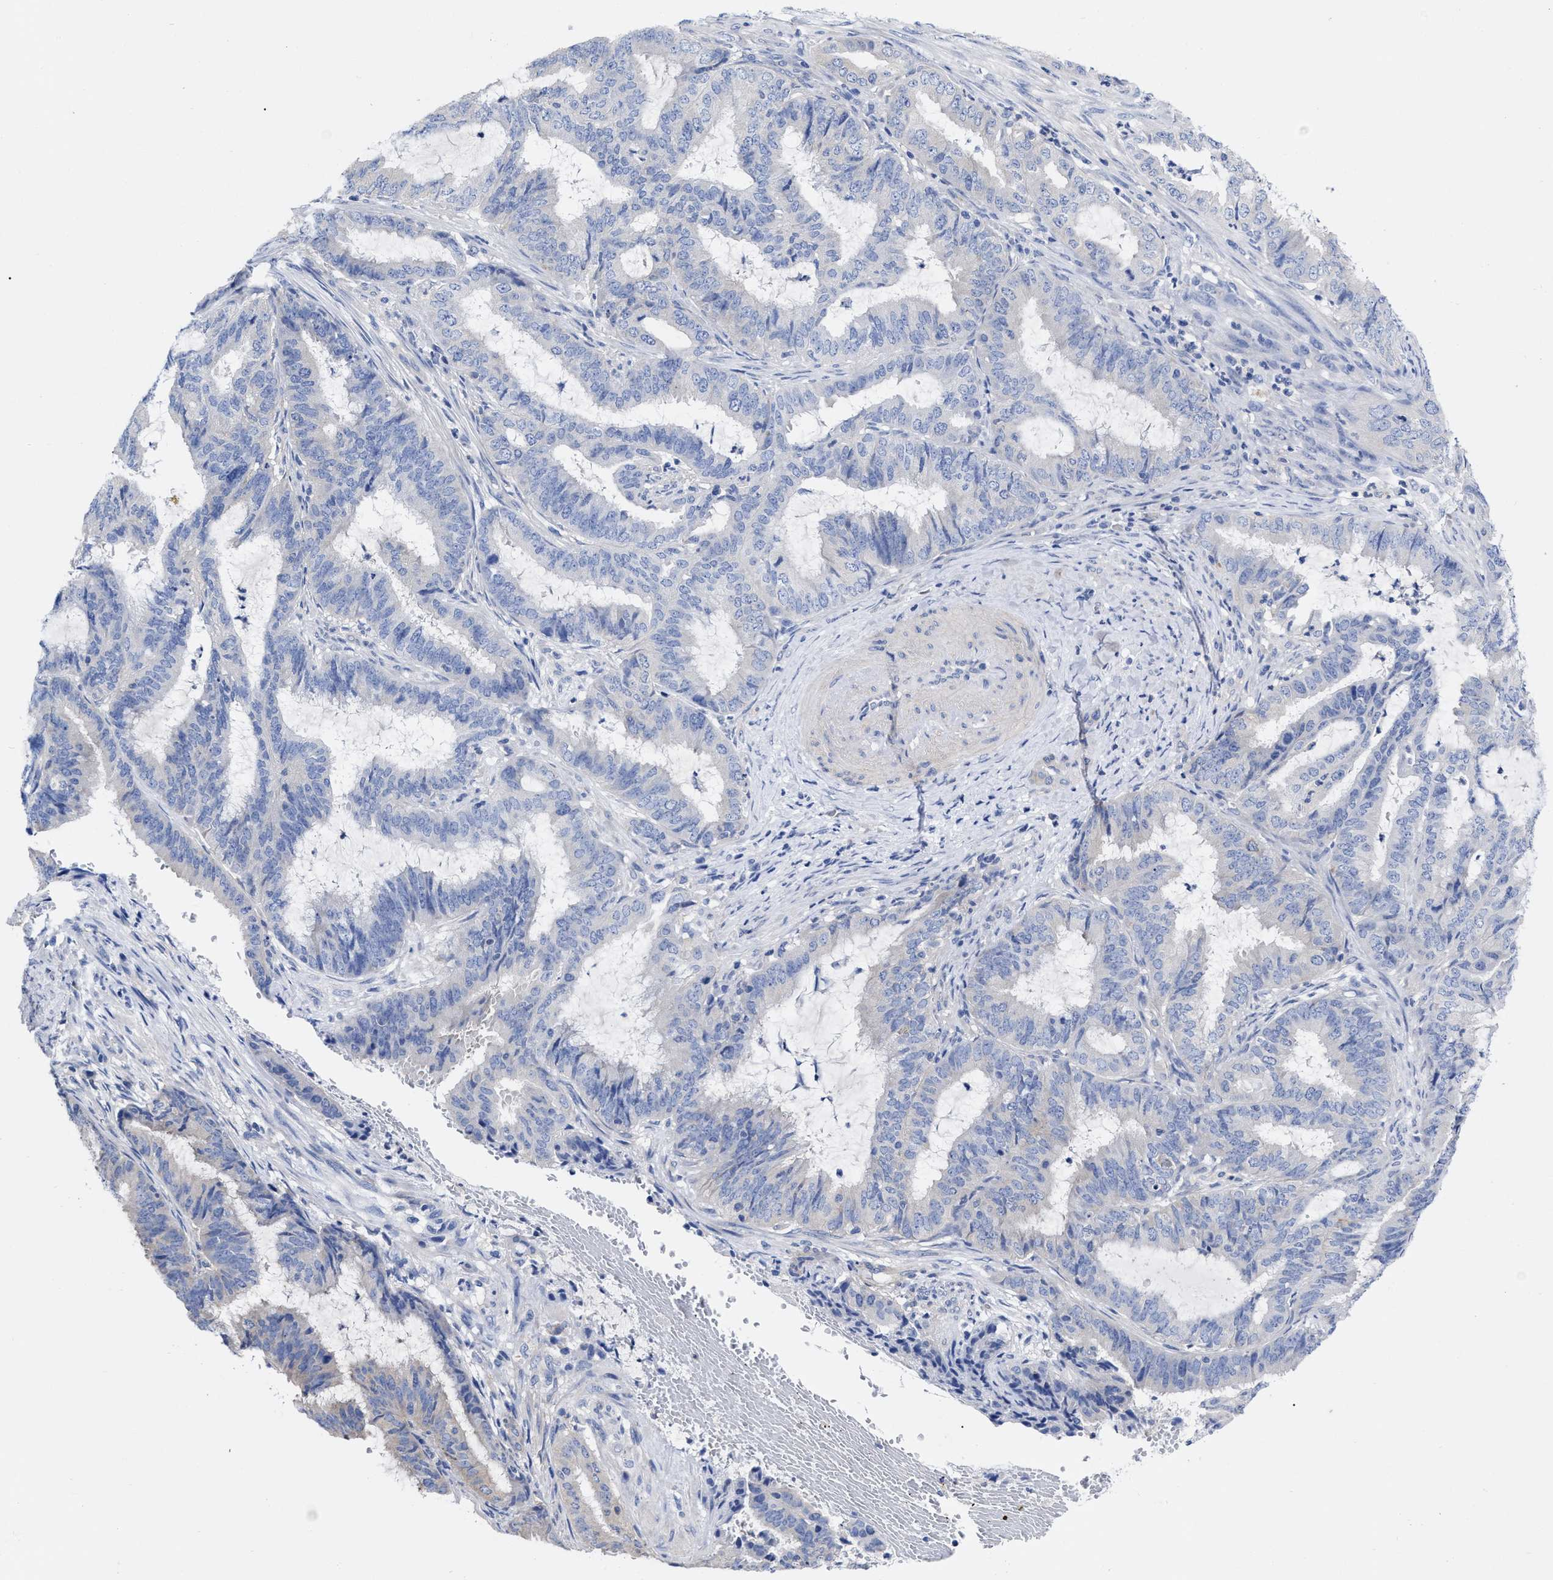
{"staining": {"intensity": "negative", "quantity": "none", "location": "none"}, "tissue": "endometrial cancer", "cell_type": "Tumor cells", "image_type": "cancer", "snomed": [{"axis": "morphology", "description": "Adenocarcinoma, NOS"}, {"axis": "topography", "description": "Endometrium"}], "caption": "This histopathology image is of endometrial adenocarcinoma stained with IHC to label a protein in brown with the nuclei are counter-stained blue. There is no positivity in tumor cells.", "gene": "IRAG2", "patient": {"sex": "female", "age": 51}}